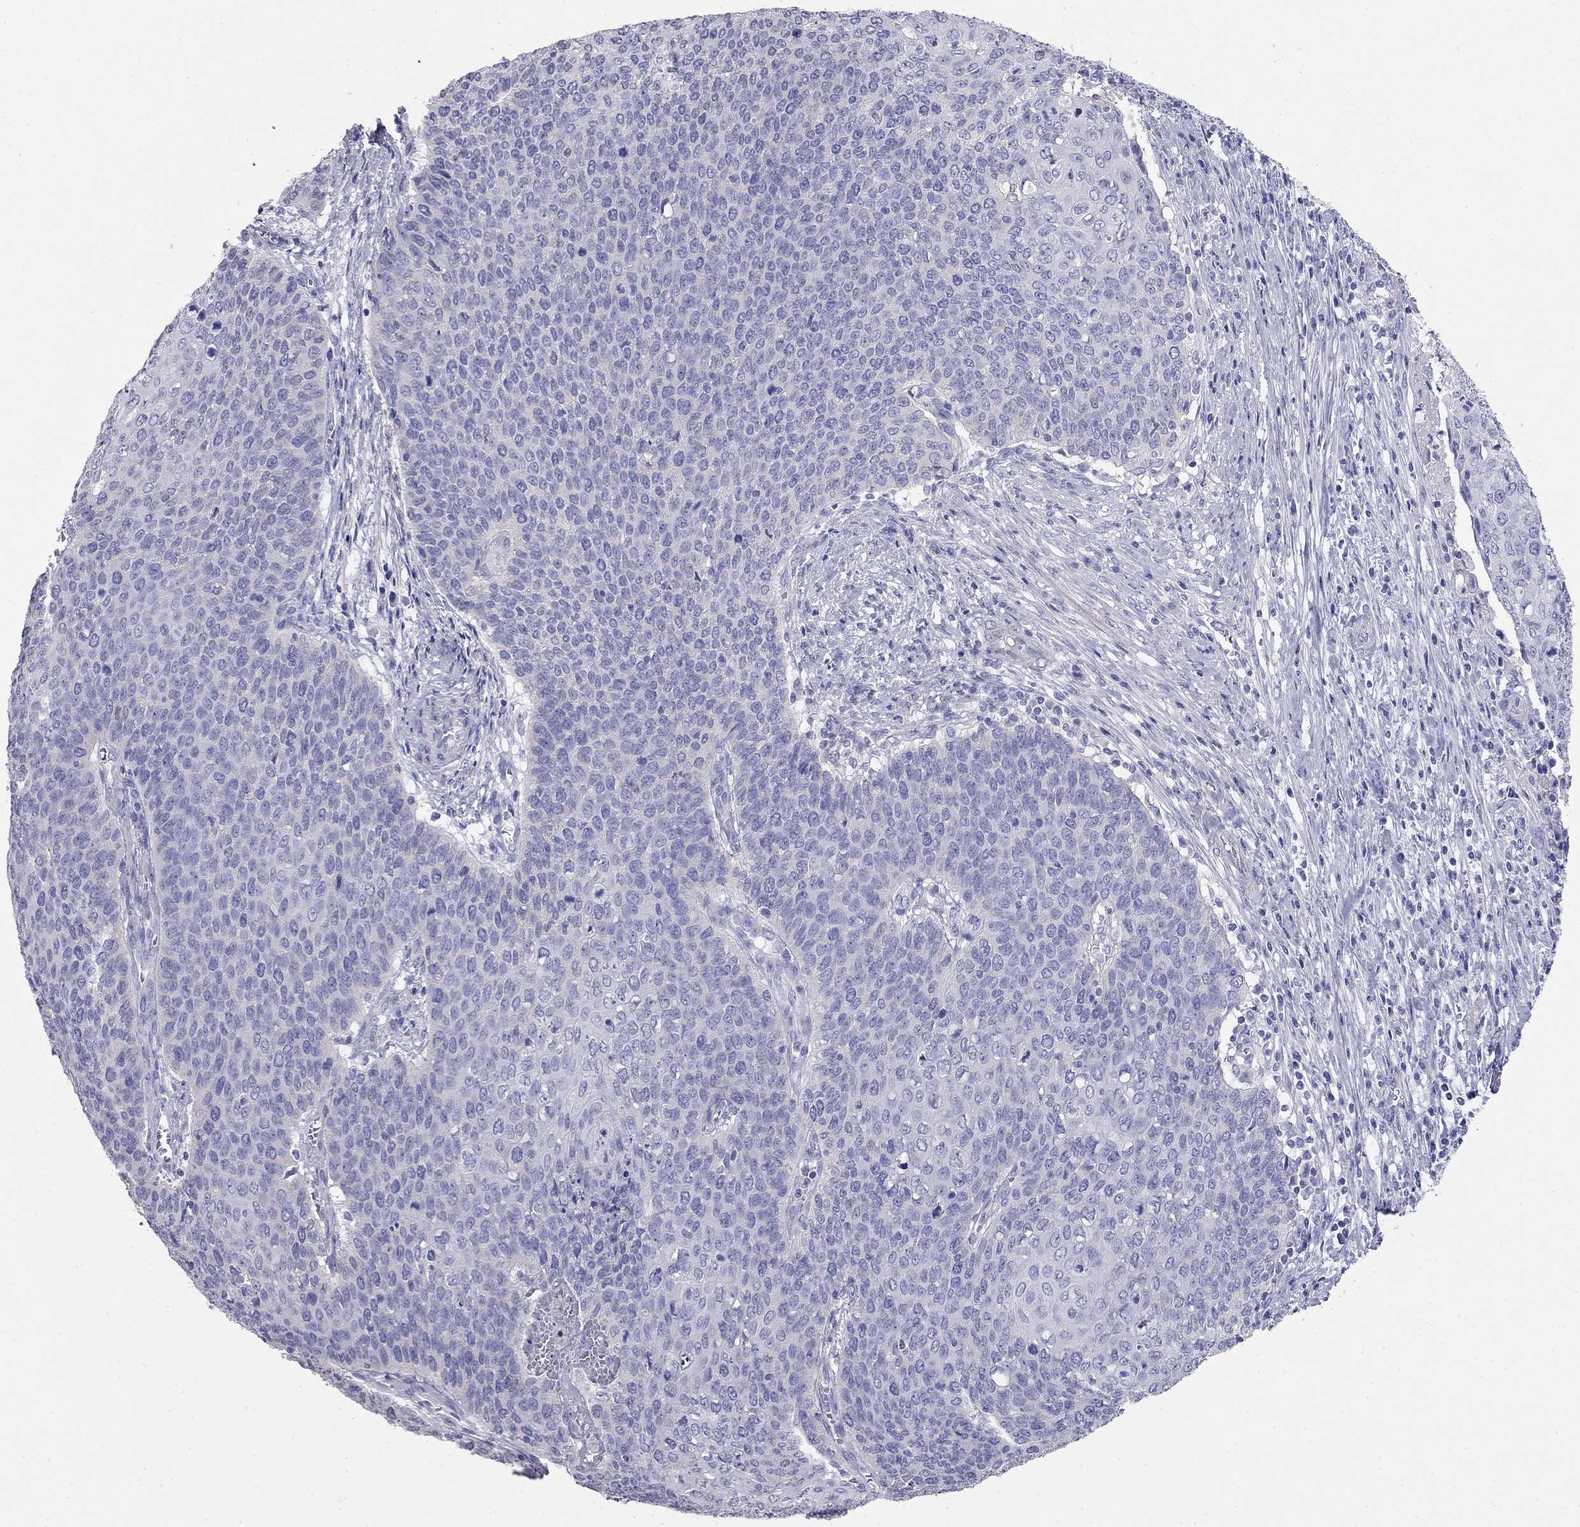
{"staining": {"intensity": "negative", "quantity": "none", "location": "none"}, "tissue": "cervical cancer", "cell_type": "Tumor cells", "image_type": "cancer", "snomed": [{"axis": "morphology", "description": "Squamous cell carcinoma, NOS"}, {"axis": "topography", "description": "Cervix"}], "caption": "Immunohistochemistry of cervical squamous cell carcinoma reveals no expression in tumor cells. Nuclei are stained in blue.", "gene": "LY6H", "patient": {"sex": "female", "age": 39}}